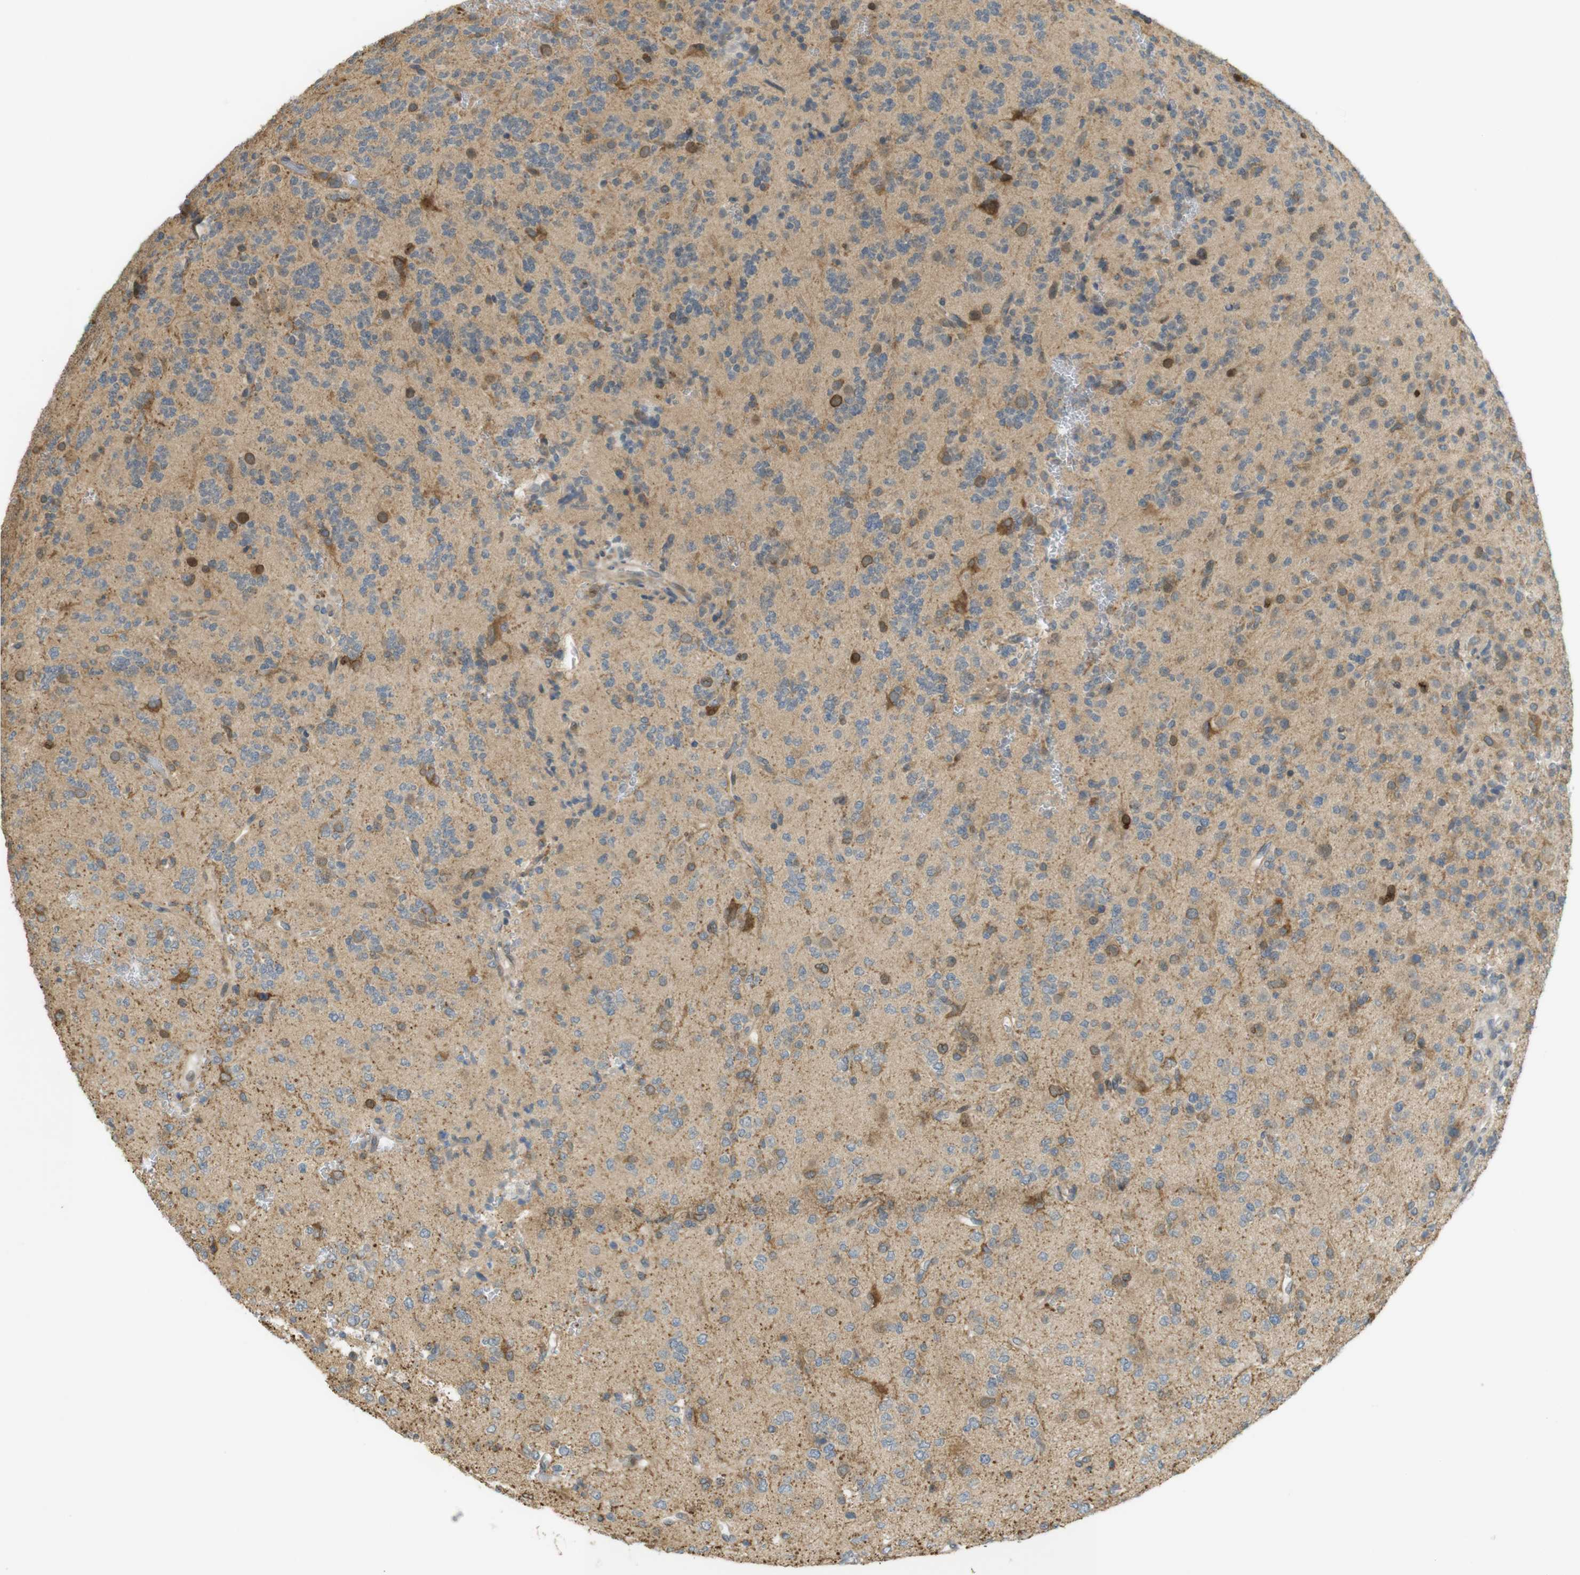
{"staining": {"intensity": "moderate", "quantity": ">75%", "location": "cytoplasmic/membranous"}, "tissue": "glioma", "cell_type": "Tumor cells", "image_type": "cancer", "snomed": [{"axis": "morphology", "description": "Glioma, malignant, Low grade"}, {"axis": "topography", "description": "Brain"}], "caption": "IHC image of human malignant low-grade glioma stained for a protein (brown), which demonstrates medium levels of moderate cytoplasmic/membranous expression in approximately >75% of tumor cells.", "gene": "CLRN3", "patient": {"sex": "male", "age": 38}}